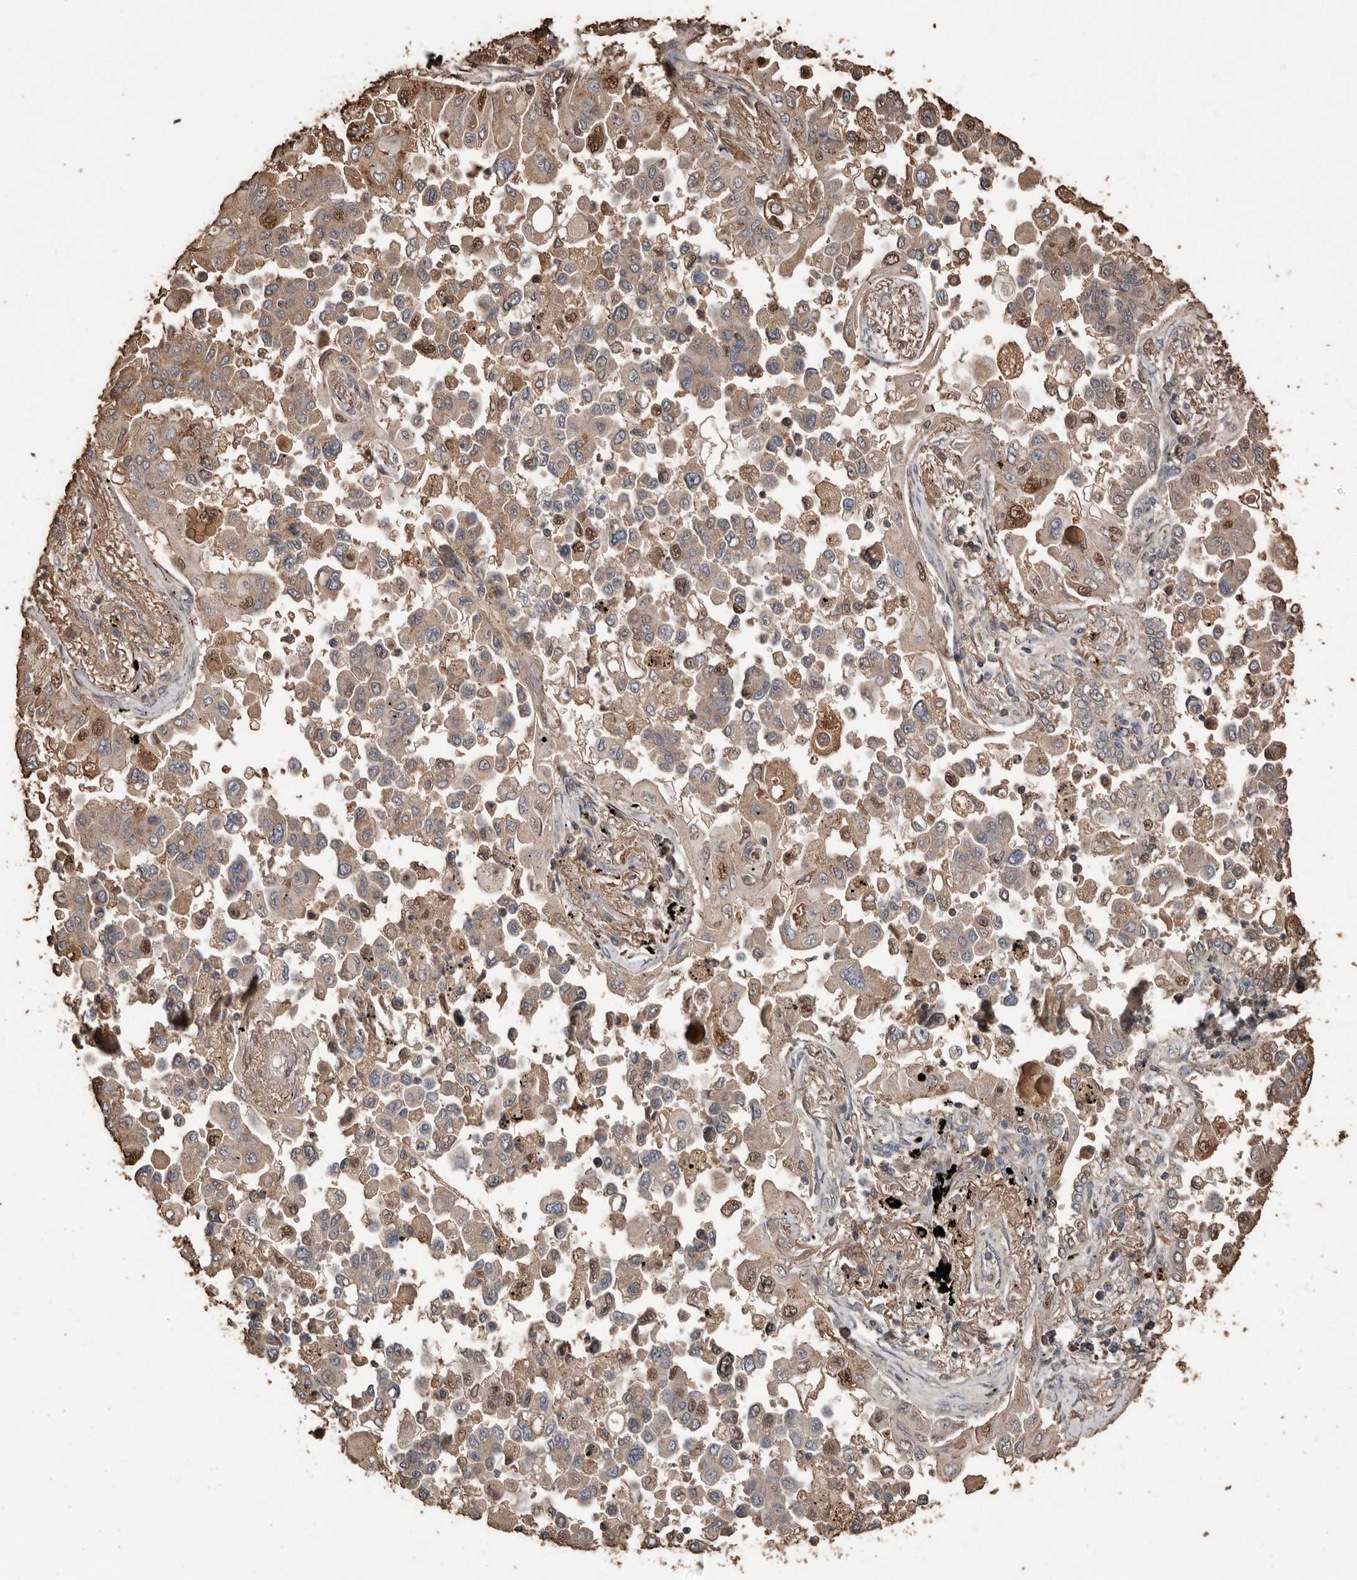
{"staining": {"intensity": "weak", "quantity": ">75%", "location": "cytoplasmic/membranous,nuclear"}, "tissue": "lung cancer", "cell_type": "Tumor cells", "image_type": "cancer", "snomed": [{"axis": "morphology", "description": "Adenocarcinoma, NOS"}, {"axis": "topography", "description": "Lung"}], "caption": "DAB immunohistochemical staining of lung adenocarcinoma reveals weak cytoplasmic/membranous and nuclear protein expression in approximately >75% of tumor cells.", "gene": "RANBP17", "patient": {"sex": "female", "age": 67}}